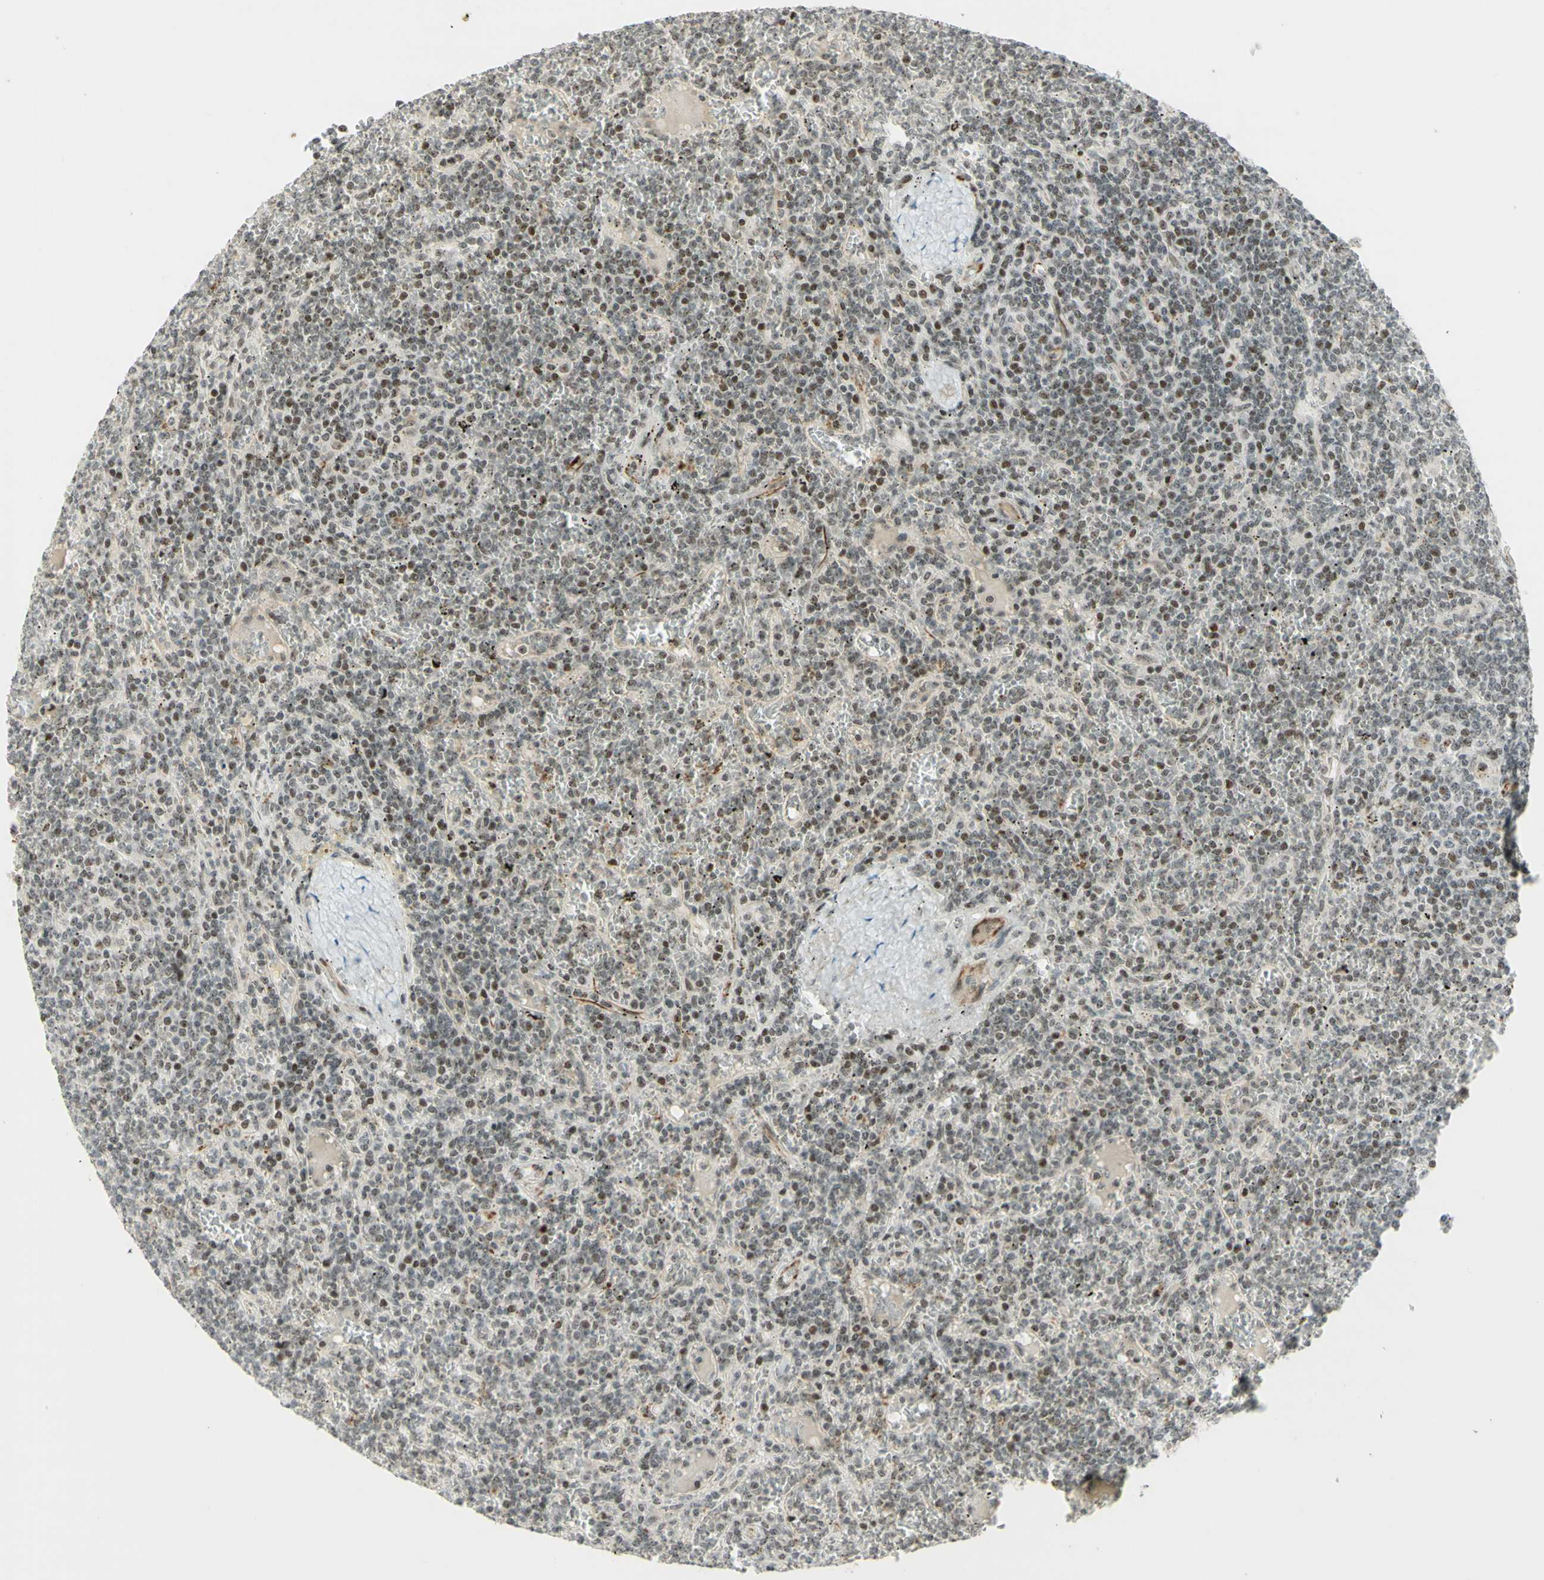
{"staining": {"intensity": "moderate", "quantity": ">75%", "location": "cytoplasmic/membranous,nuclear"}, "tissue": "lymphoma", "cell_type": "Tumor cells", "image_type": "cancer", "snomed": [{"axis": "morphology", "description": "Malignant lymphoma, non-Hodgkin's type, Low grade"}, {"axis": "topography", "description": "Spleen"}], "caption": "This micrograph reveals immunohistochemistry staining of human lymphoma, with medium moderate cytoplasmic/membranous and nuclear staining in approximately >75% of tumor cells.", "gene": "IRF1", "patient": {"sex": "female", "age": 19}}